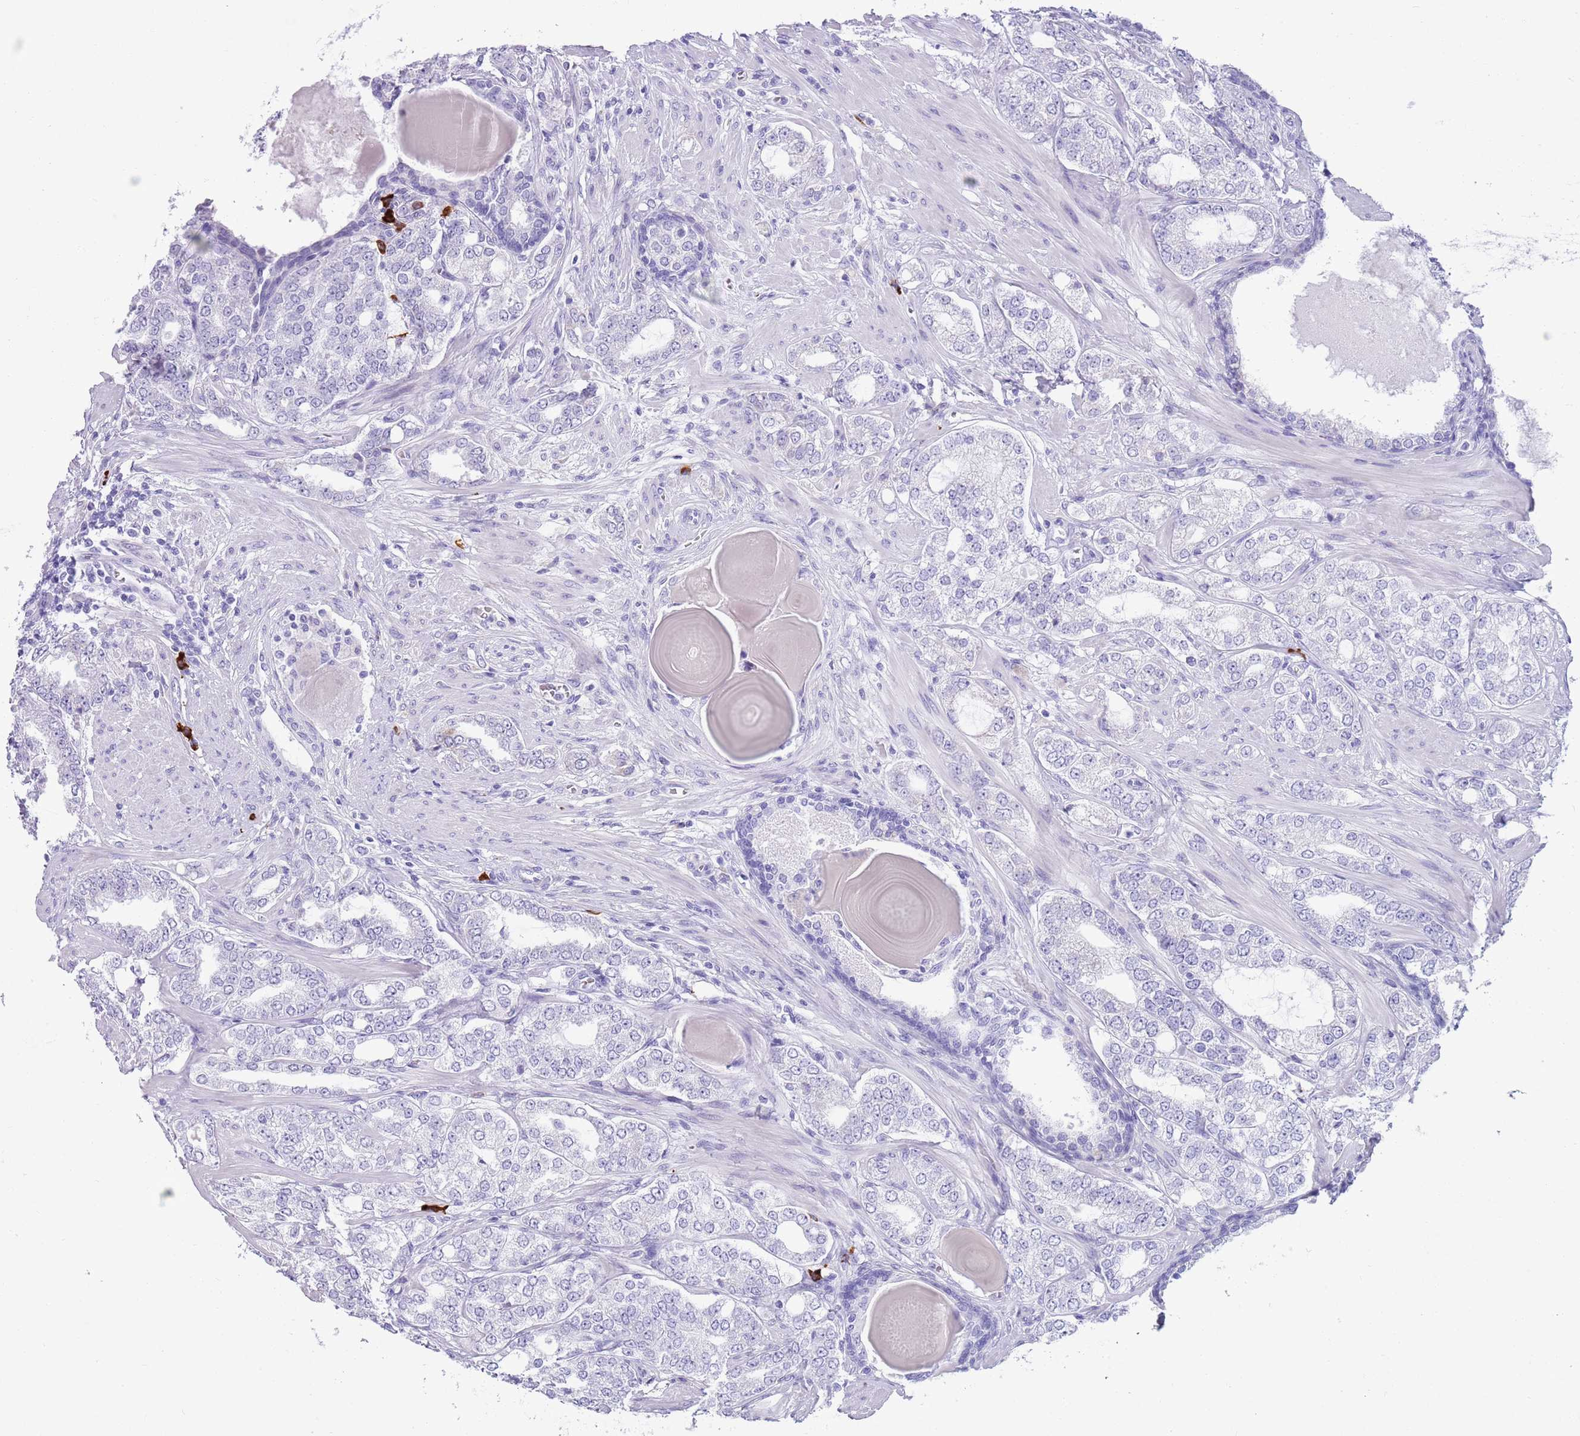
{"staining": {"intensity": "negative", "quantity": "none", "location": "none"}, "tissue": "prostate cancer", "cell_type": "Tumor cells", "image_type": "cancer", "snomed": [{"axis": "morphology", "description": "Adenocarcinoma, High grade"}, {"axis": "topography", "description": "Prostate"}], "caption": "High magnification brightfield microscopy of prostate cancer (high-grade adenocarcinoma) stained with DAB (3,3'-diaminobenzidine) (brown) and counterstained with hematoxylin (blue): tumor cells show no significant positivity. (Stains: DAB (3,3'-diaminobenzidine) immunohistochemistry (IHC) with hematoxylin counter stain, Microscopy: brightfield microscopy at high magnification).", "gene": "LY6G5B", "patient": {"sex": "male", "age": 64}}